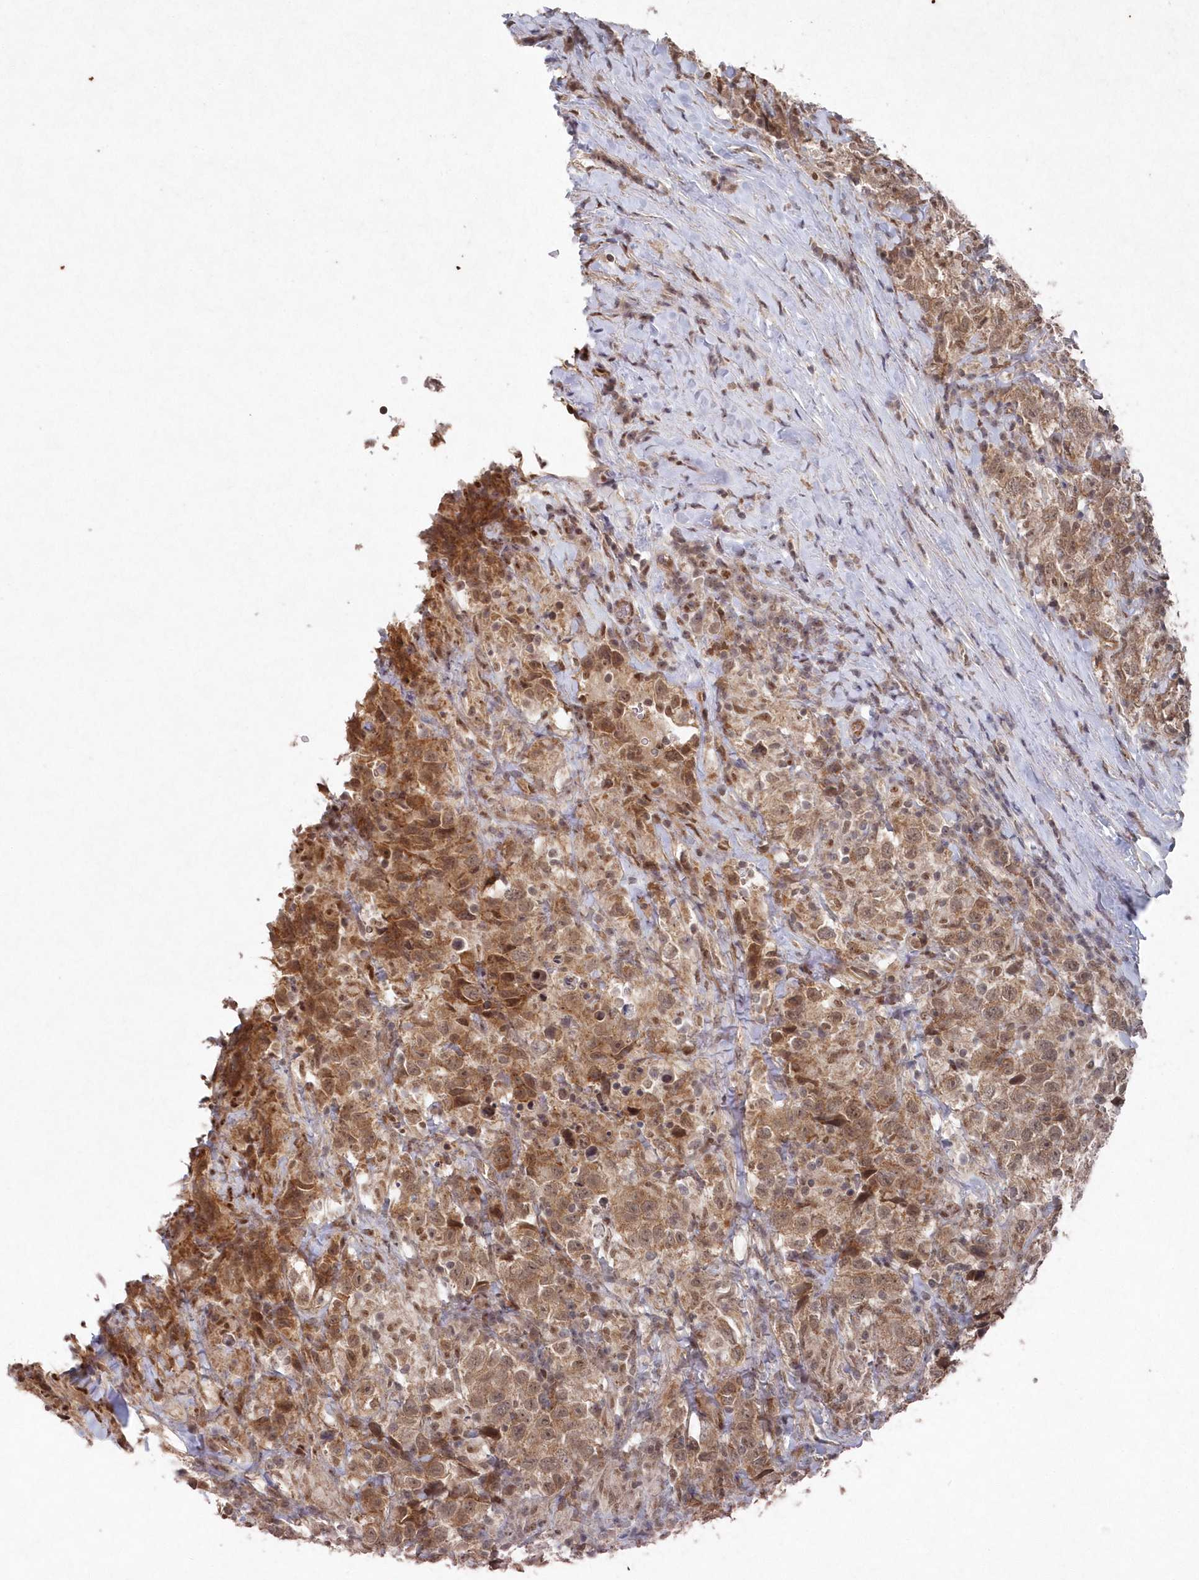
{"staining": {"intensity": "moderate", "quantity": ">75%", "location": "cytoplasmic/membranous"}, "tissue": "testis cancer", "cell_type": "Tumor cells", "image_type": "cancer", "snomed": [{"axis": "morphology", "description": "Seminoma, NOS"}, {"axis": "topography", "description": "Testis"}], "caption": "A brown stain highlights moderate cytoplasmic/membranous positivity of a protein in testis cancer (seminoma) tumor cells. Ihc stains the protein in brown and the nuclei are stained blue.", "gene": "VSIG2", "patient": {"sex": "male", "age": 41}}